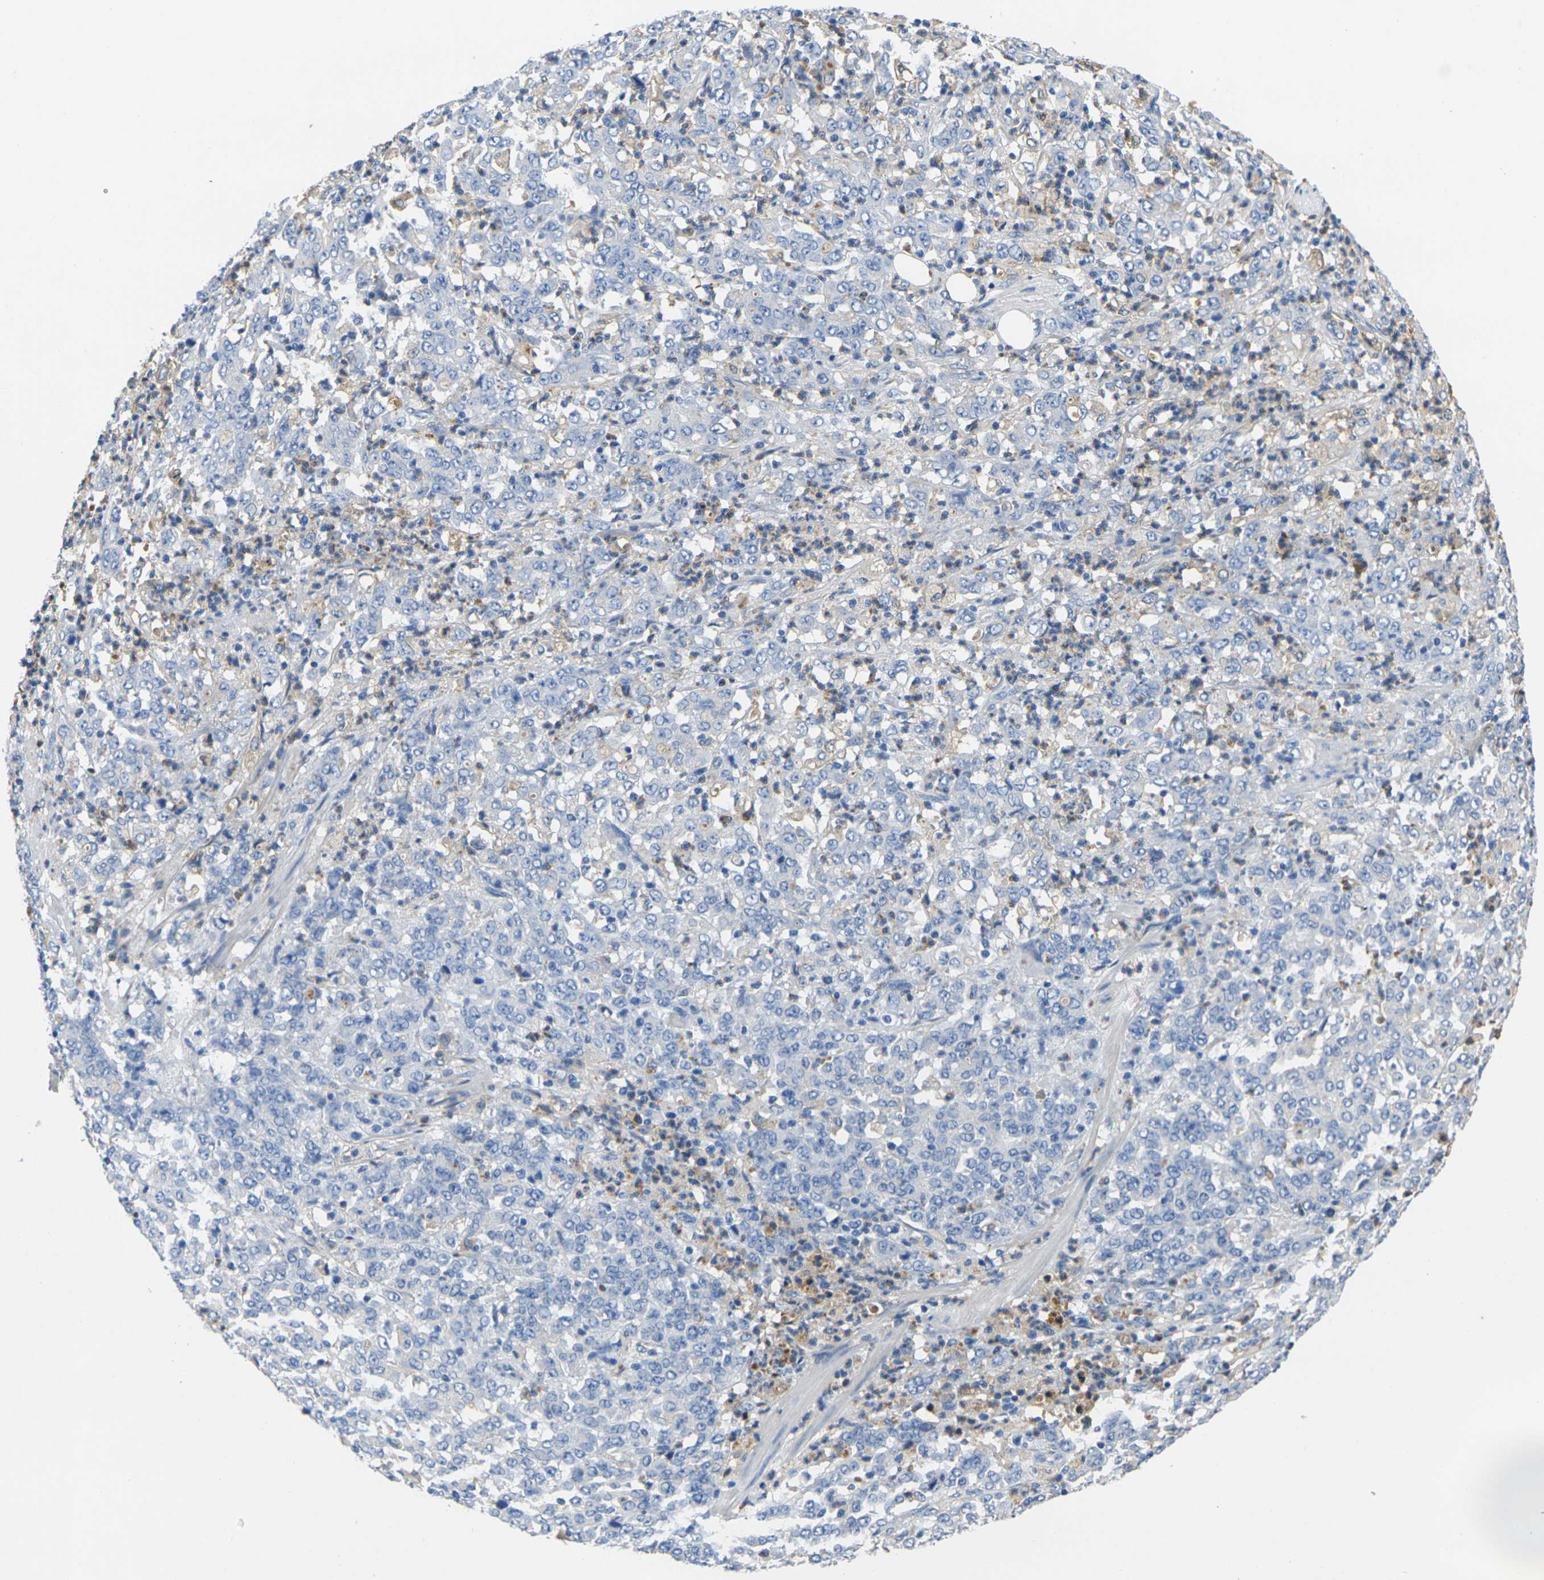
{"staining": {"intensity": "weak", "quantity": "25%-75%", "location": "cytoplasmic/membranous"}, "tissue": "stomach cancer", "cell_type": "Tumor cells", "image_type": "cancer", "snomed": [{"axis": "morphology", "description": "Adenocarcinoma, NOS"}, {"axis": "topography", "description": "Stomach, lower"}], "caption": "Weak cytoplasmic/membranous positivity for a protein is seen in approximately 25%-75% of tumor cells of stomach adenocarcinoma using IHC.", "gene": "GREM2", "patient": {"sex": "female", "age": 71}}